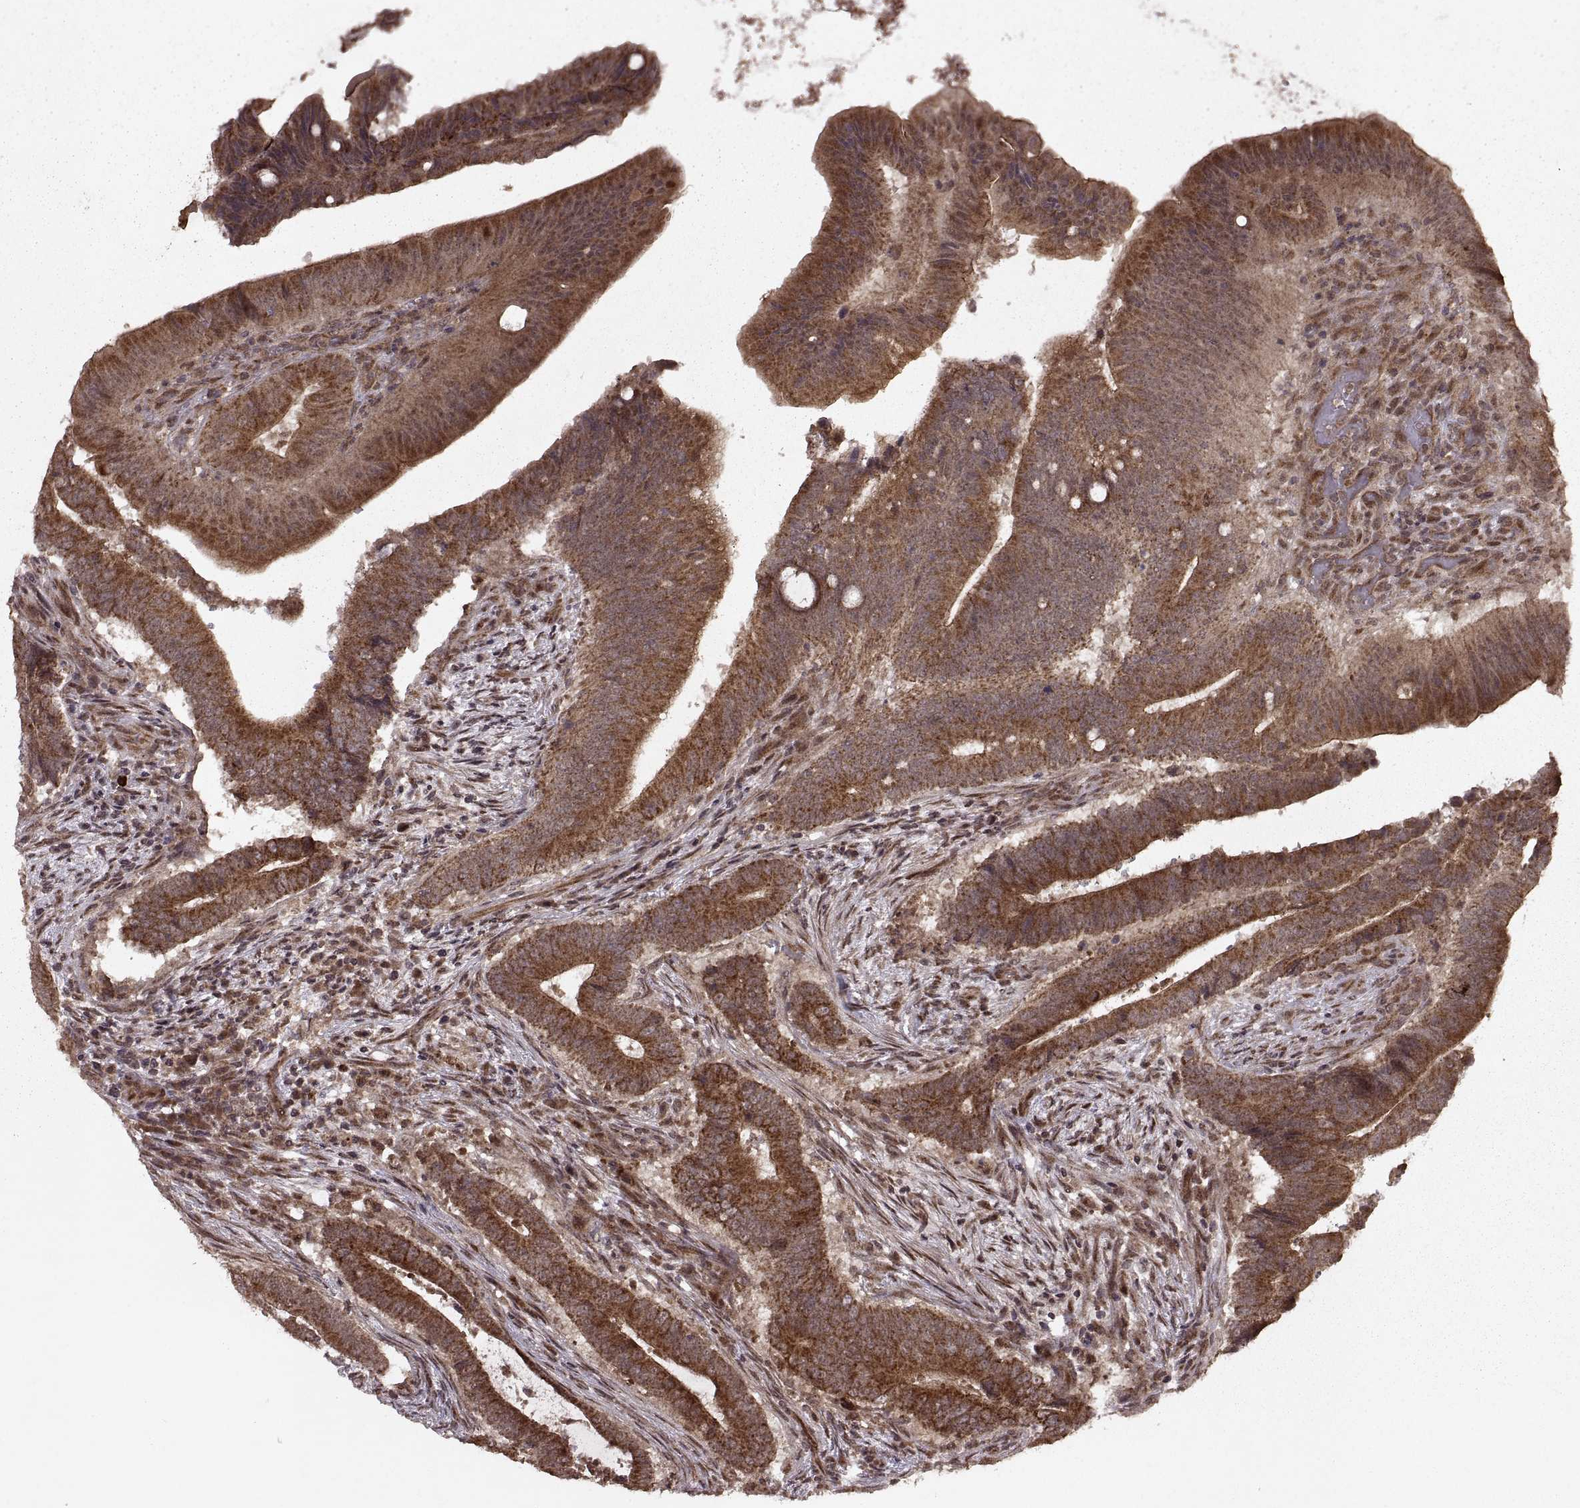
{"staining": {"intensity": "strong", "quantity": ">75%", "location": "cytoplasmic/membranous"}, "tissue": "colorectal cancer", "cell_type": "Tumor cells", "image_type": "cancer", "snomed": [{"axis": "morphology", "description": "Adenocarcinoma, NOS"}, {"axis": "topography", "description": "Colon"}], "caption": "Colorectal cancer tissue exhibits strong cytoplasmic/membranous expression in approximately >75% of tumor cells", "gene": "PTOV1", "patient": {"sex": "female", "age": 43}}